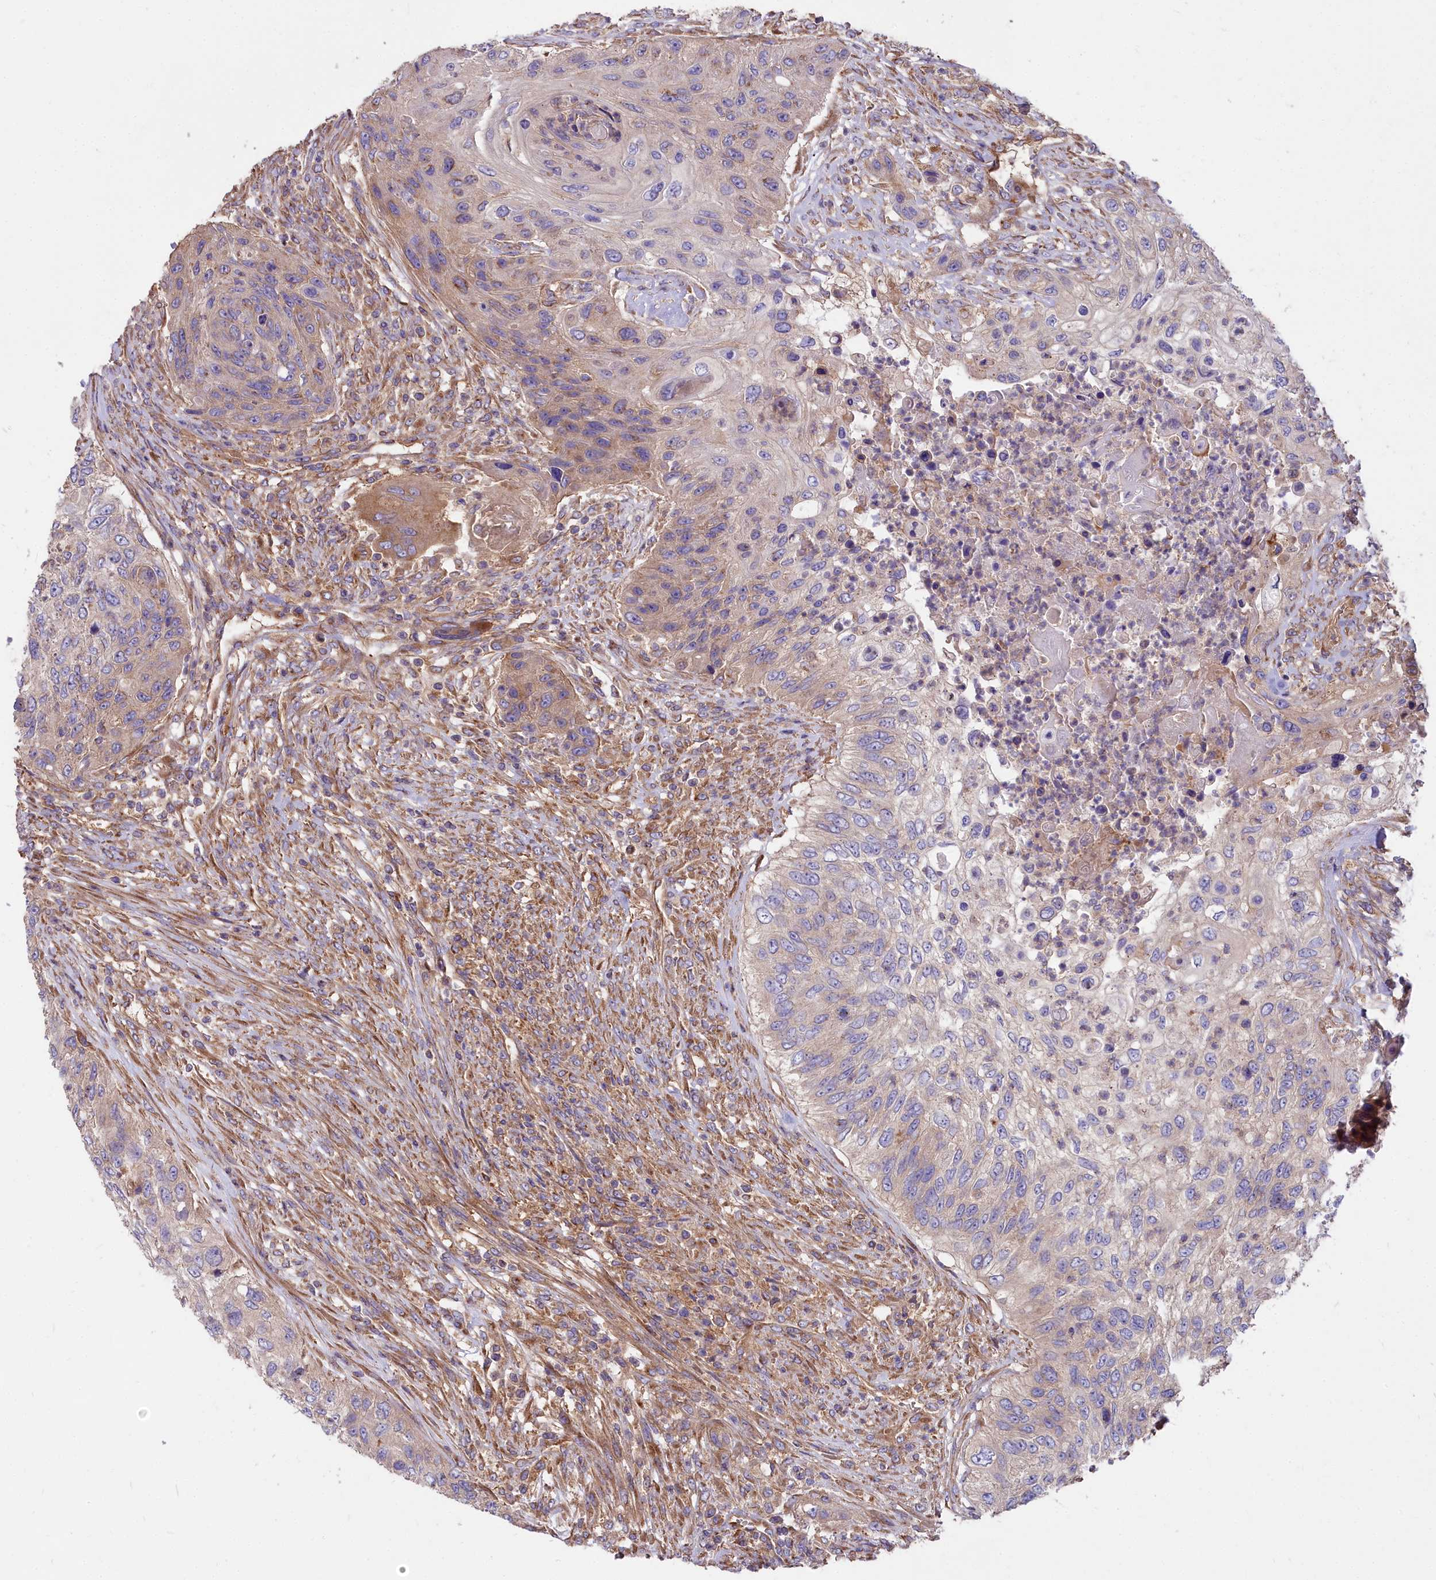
{"staining": {"intensity": "moderate", "quantity": "<25%", "location": "cytoplasmic/membranous"}, "tissue": "urothelial cancer", "cell_type": "Tumor cells", "image_type": "cancer", "snomed": [{"axis": "morphology", "description": "Urothelial carcinoma, High grade"}, {"axis": "topography", "description": "Urinary bladder"}], "caption": "DAB (3,3'-diaminobenzidine) immunohistochemical staining of human high-grade urothelial carcinoma exhibits moderate cytoplasmic/membranous protein expression in about <25% of tumor cells.", "gene": "DCTN3", "patient": {"sex": "female", "age": 60}}